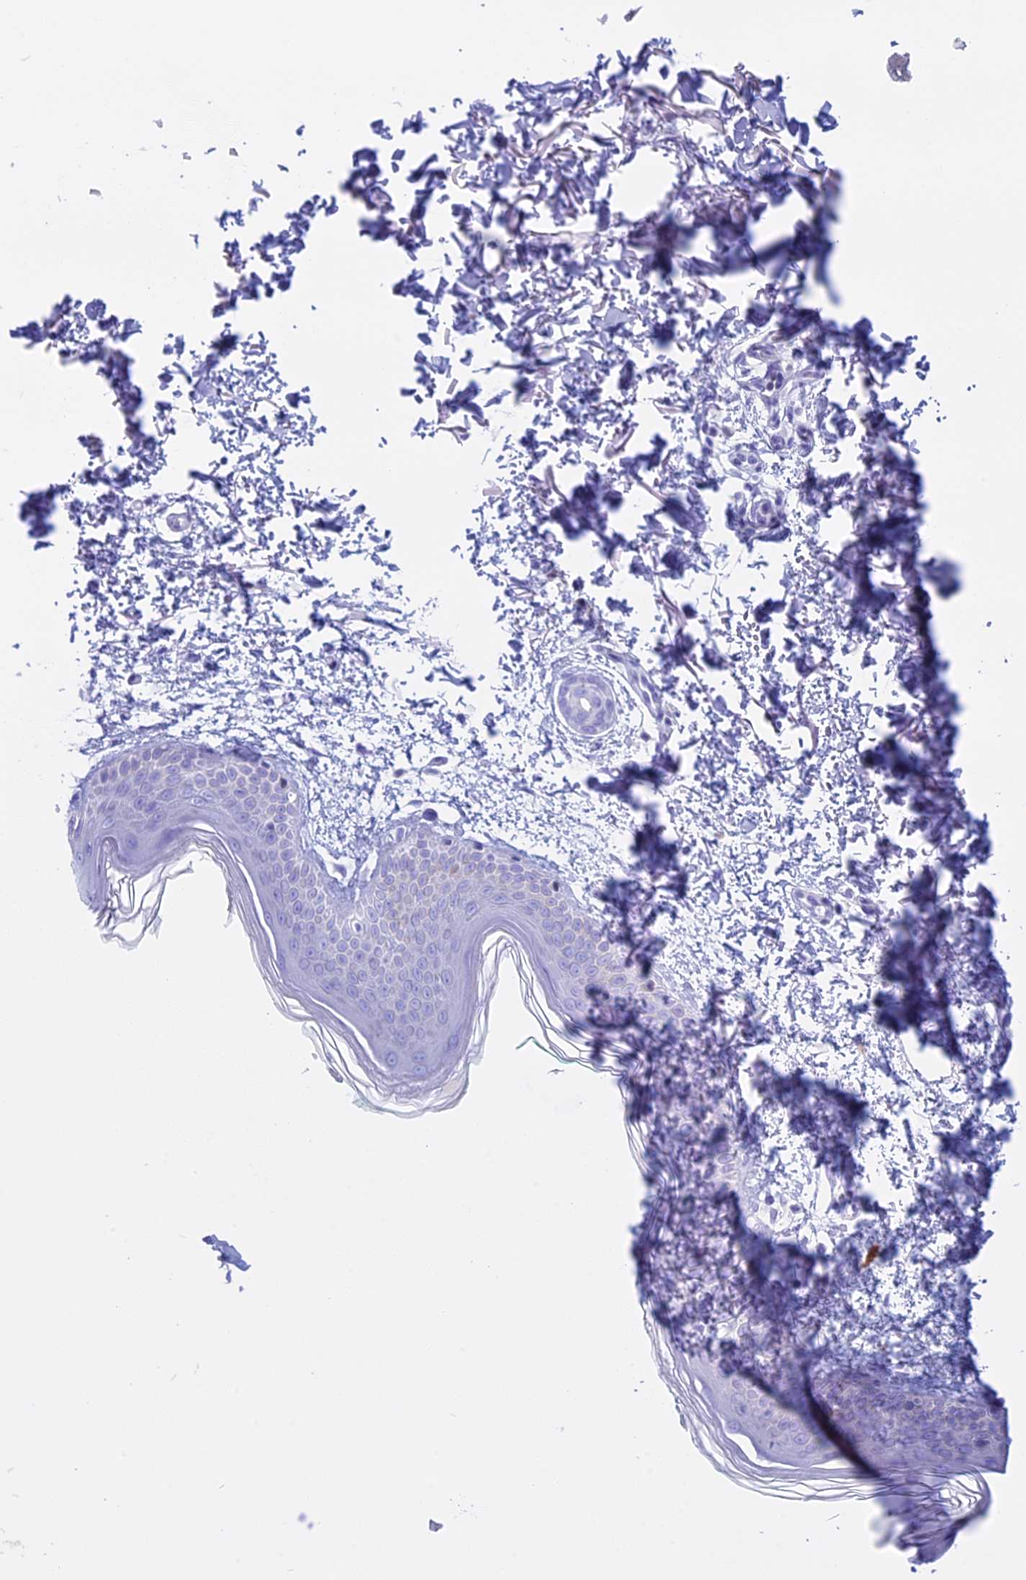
{"staining": {"intensity": "negative", "quantity": "none", "location": "none"}, "tissue": "skin", "cell_type": "Fibroblasts", "image_type": "normal", "snomed": [{"axis": "morphology", "description": "Normal tissue, NOS"}, {"axis": "topography", "description": "Skin"}], "caption": "The image reveals no staining of fibroblasts in unremarkable skin. The staining is performed using DAB brown chromogen with nuclei counter-stained in using hematoxylin.", "gene": "KCTD21", "patient": {"sex": "male", "age": 66}}